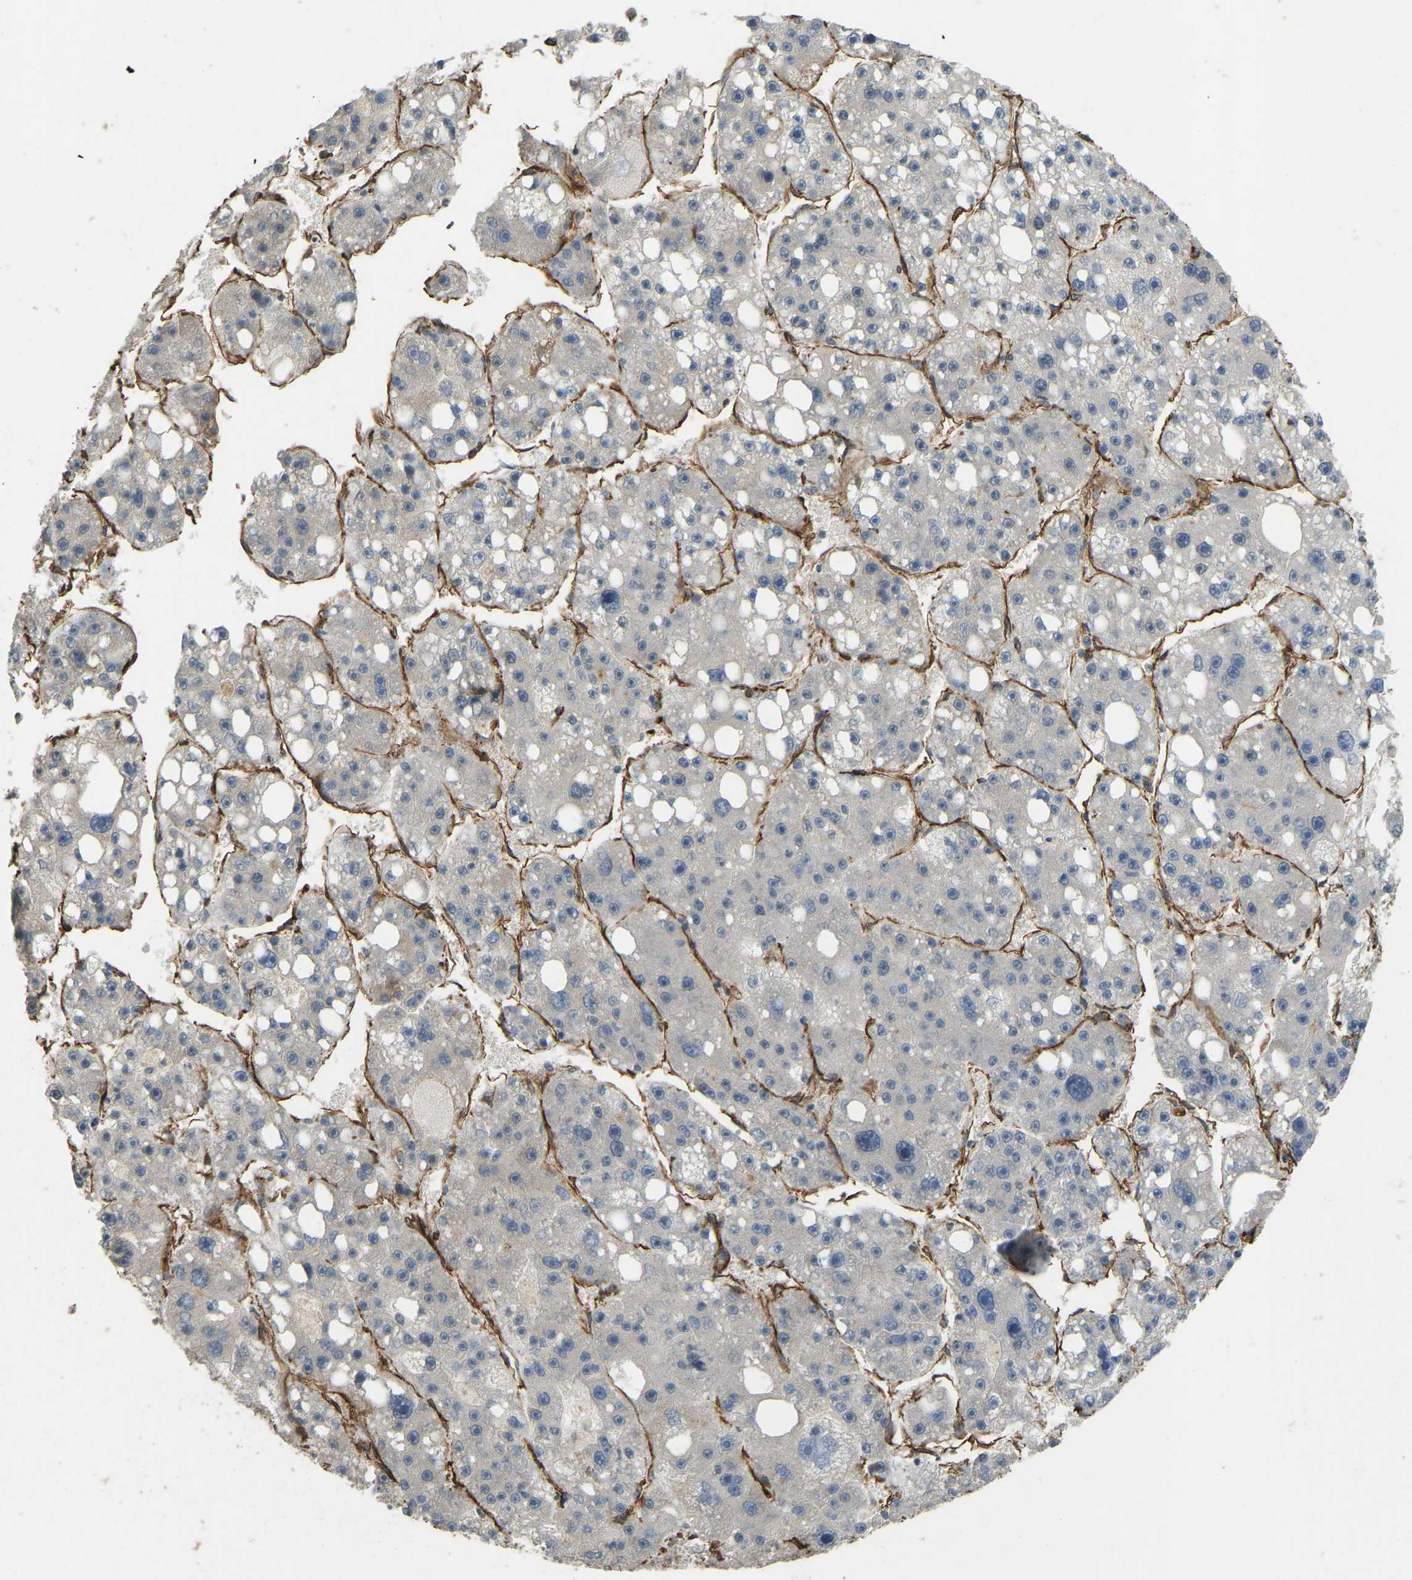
{"staining": {"intensity": "negative", "quantity": "none", "location": "none"}, "tissue": "liver cancer", "cell_type": "Tumor cells", "image_type": "cancer", "snomed": [{"axis": "morphology", "description": "Carcinoma, Hepatocellular, NOS"}, {"axis": "topography", "description": "Liver"}], "caption": "The photomicrograph reveals no staining of tumor cells in hepatocellular carcinoma (liver).", "gene": "NMB", "patient": {"sex": "female", "age": 61}}